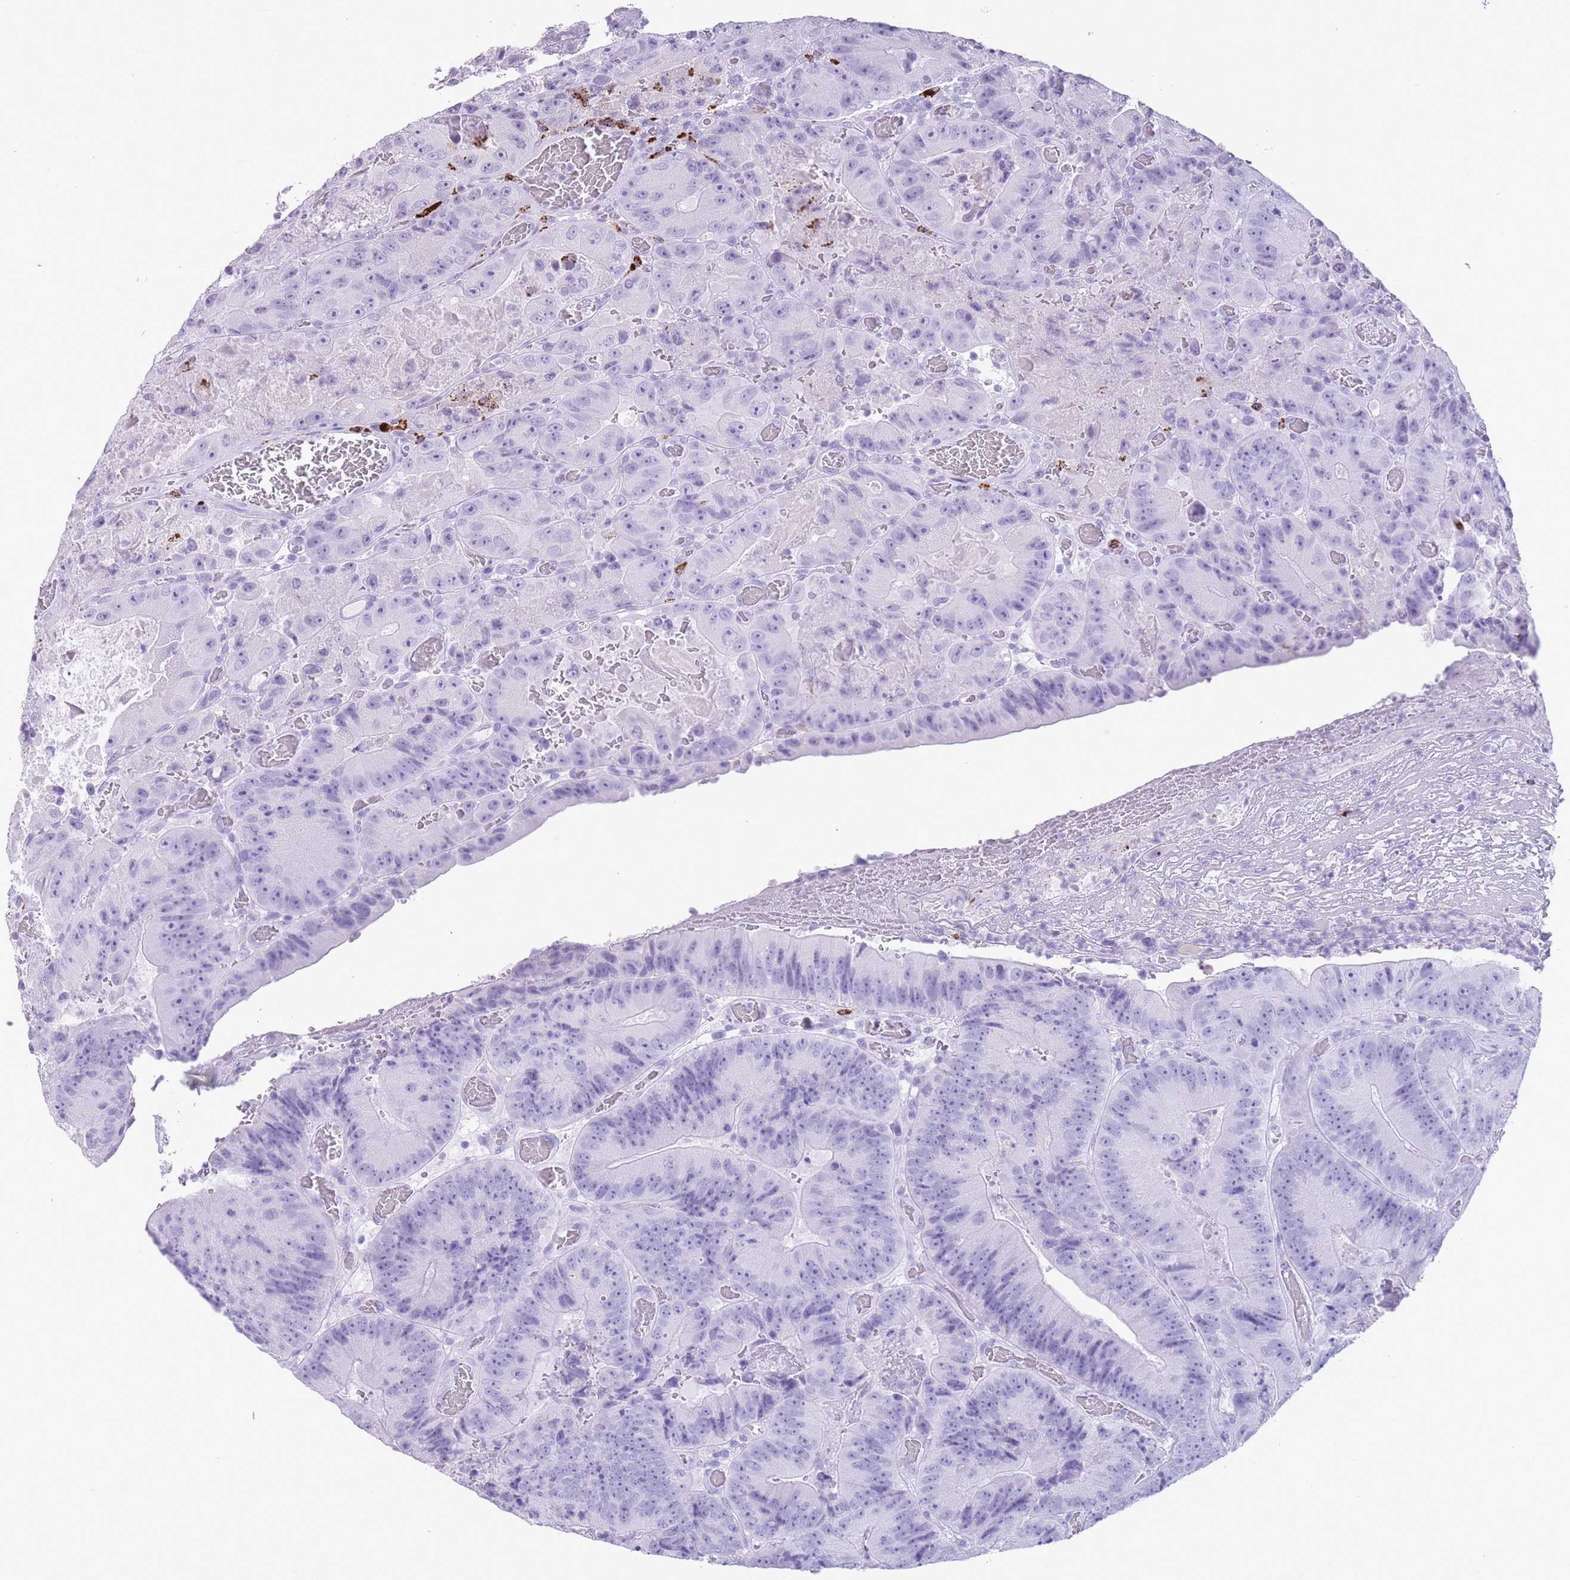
{"staining": {"intensity": "negative", "quantity": "none", "location": "none"}, "tissue": "colorectal cancer", "cell_type": "Tumor cells", "image_type": "cancer", "snomed": [{"axis": "morphology", "description": "Adenocarcinoma, NOS"}, {"axis": "topography", "description": "Colon"}], "caption": "An IHC image of colorectal adenocarcinoma is shown. There is no staining in tumor cells of colorectal adenocarcinoma.", "gene": "OR4F21", "patient": {"sex": "female", "age": 86}}